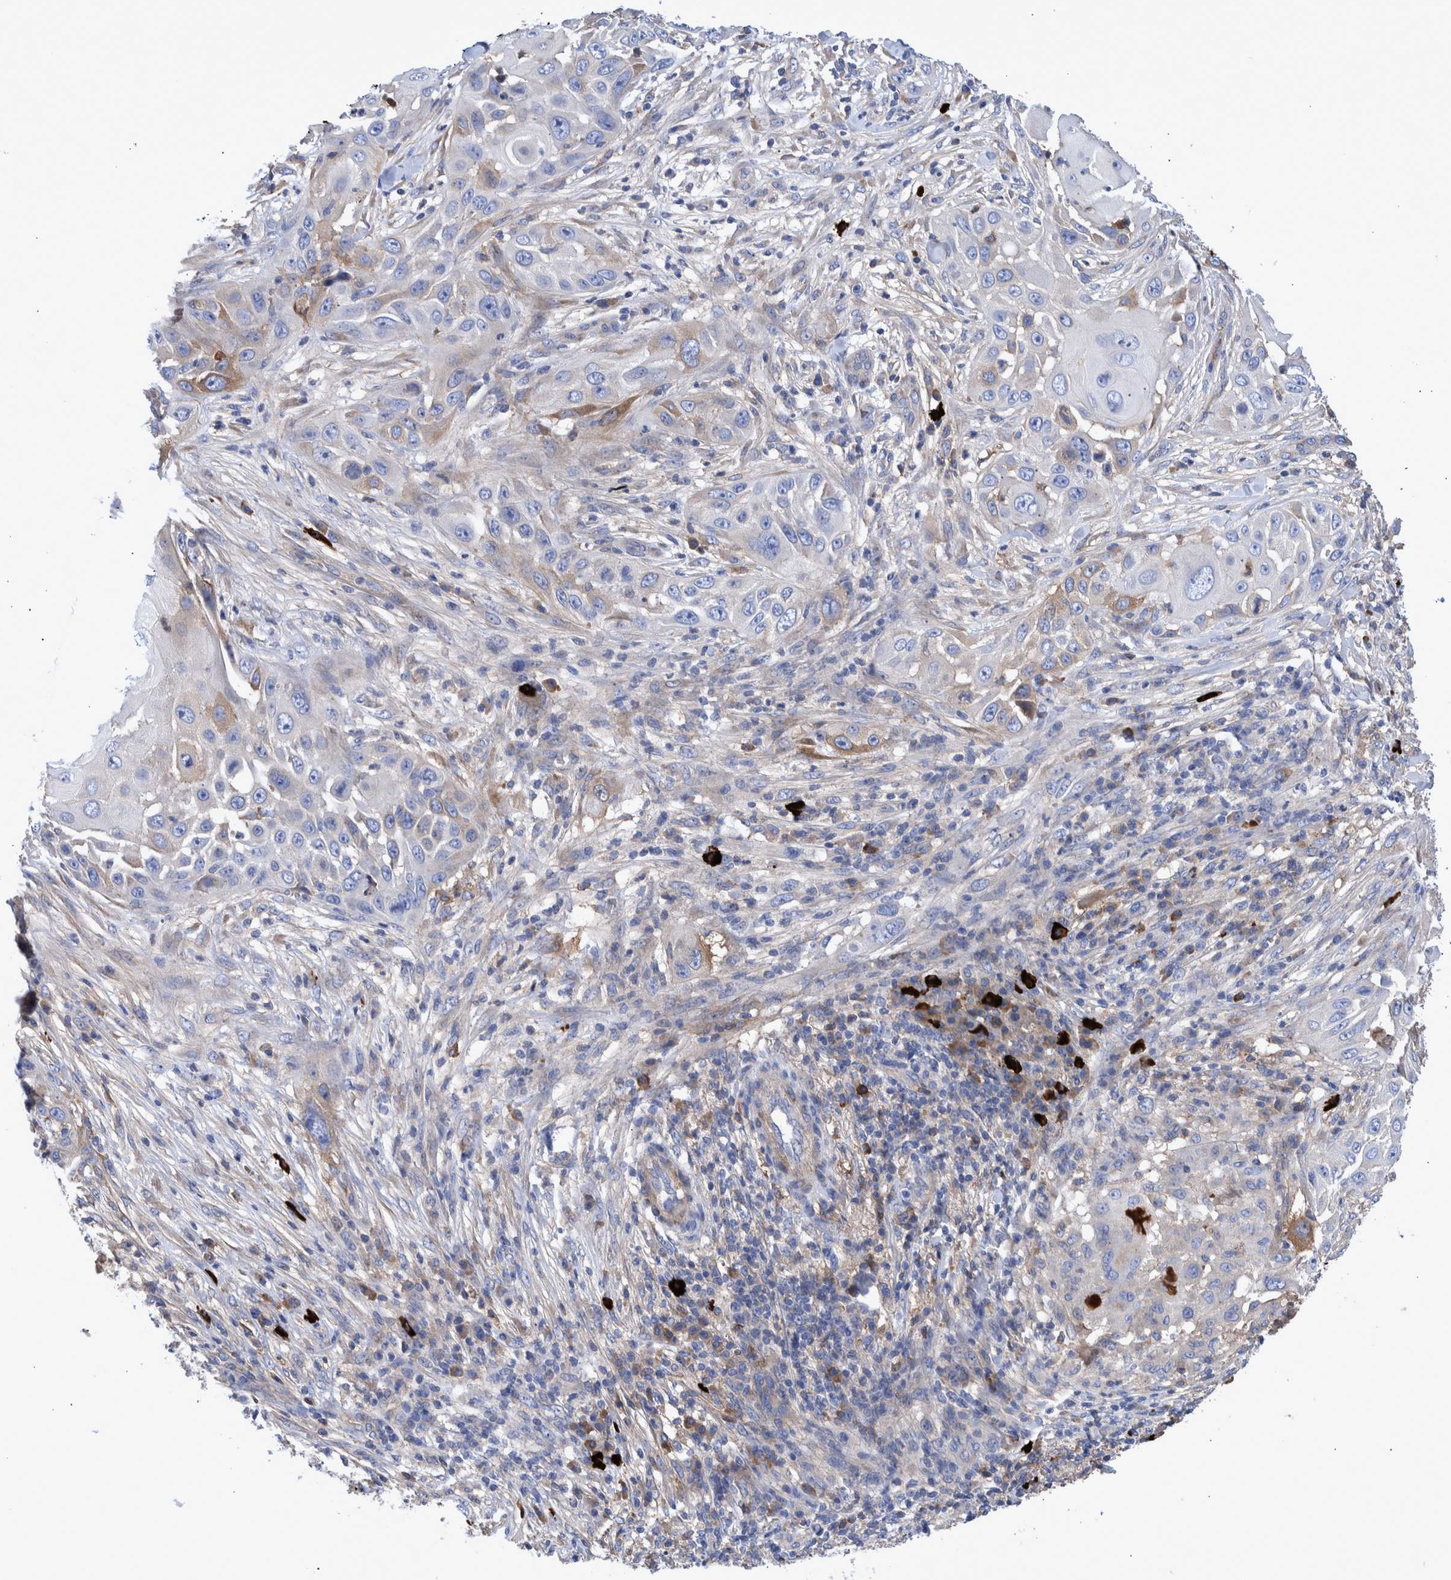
{"staining": {"intensity": "negative", "quantity": "none", "location": "none"}, "tissue": "skin cancer", "cell_type": "Tumor cells", "image_type": "cancer", "snomed": [{"axis": "morphology", "description": "Squamous cell carcinoma, NOS"}, {"axis": "topography", "description": "Skin"}], "caption": "Immunohistochemical staining of squamous cell carcinoma (skin) demonstrates no significant staining in tumor cells.", "gene": "DLL4", "patient": {"sex": "female", "age": 44}}